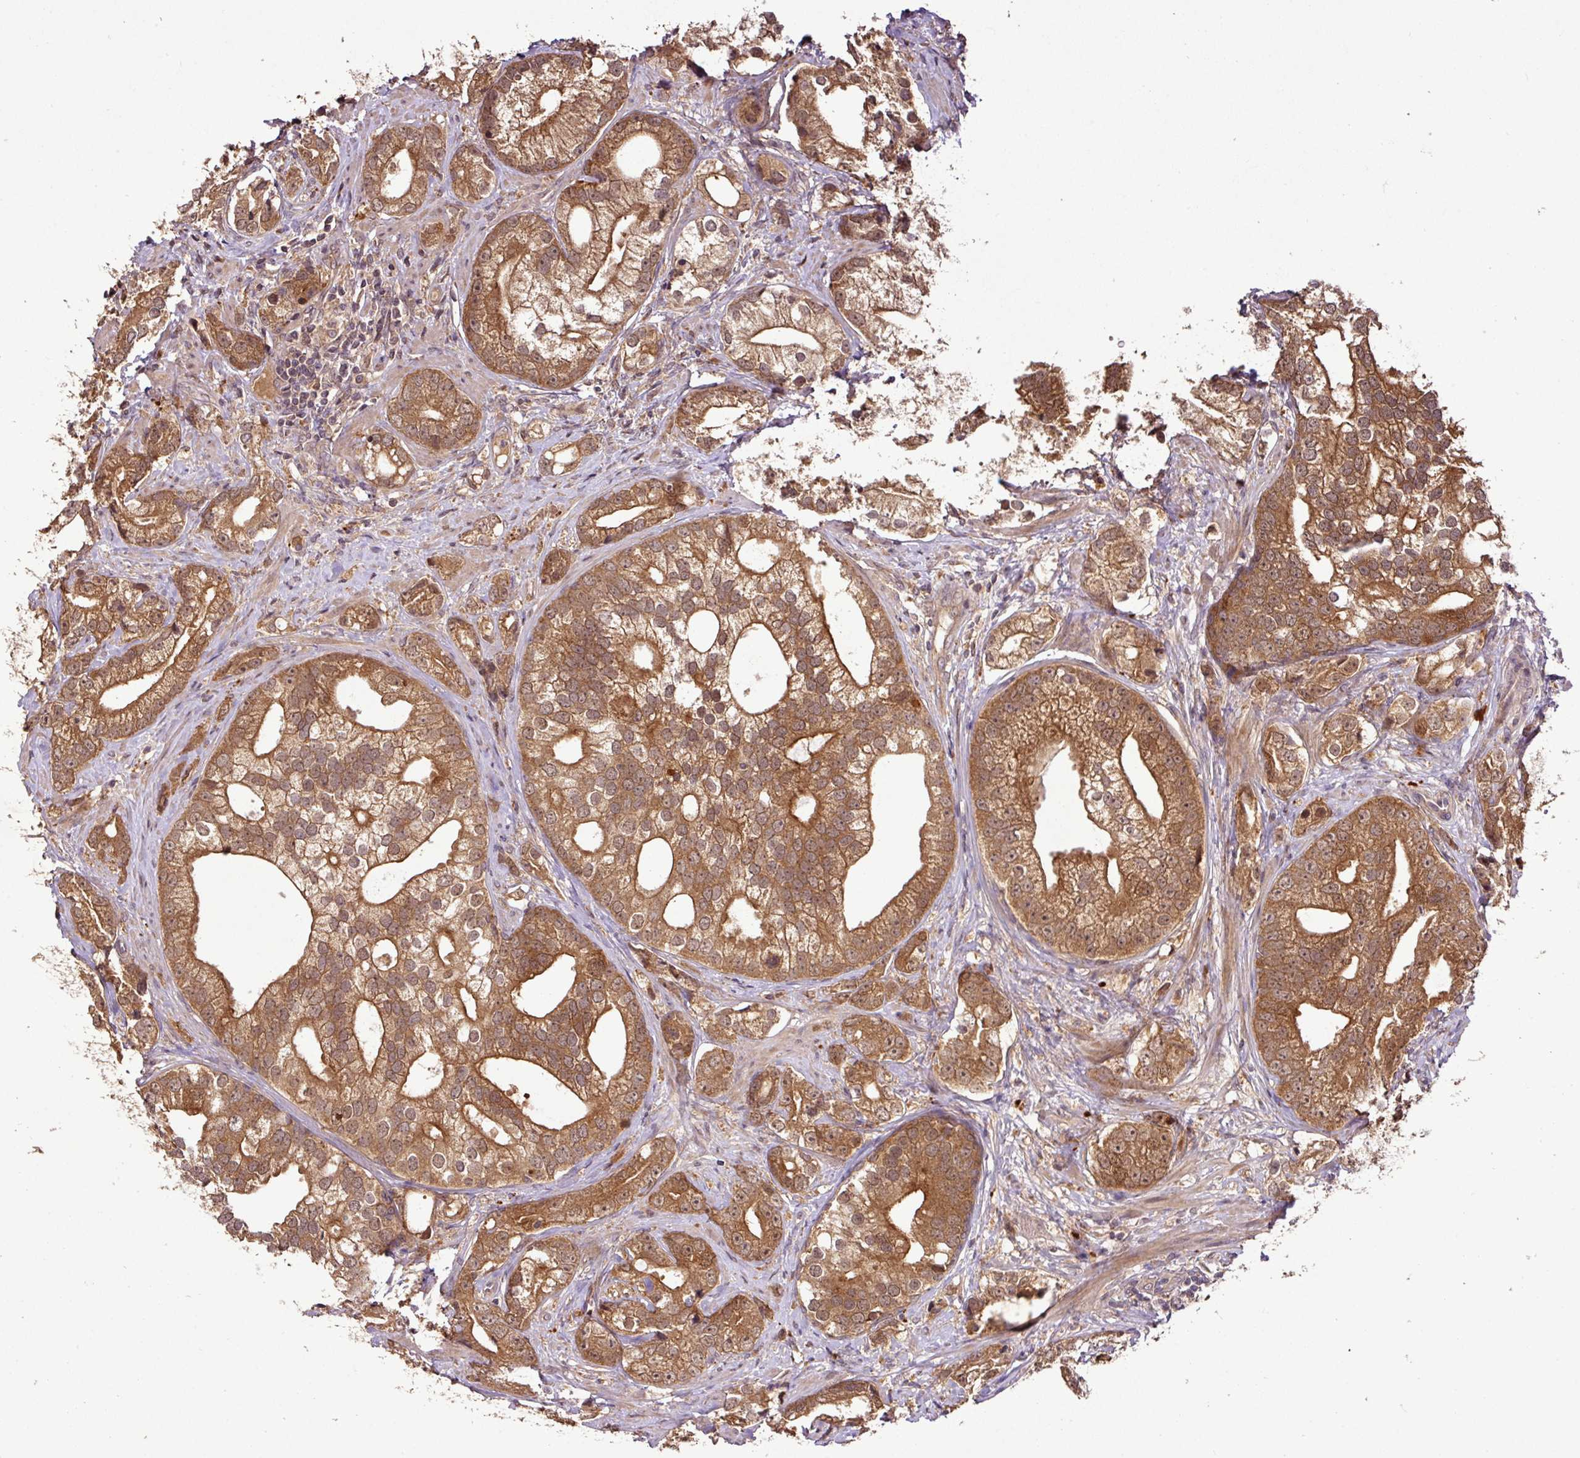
{"staining": {"intensity": "strong", "quantity": ">75%", "location": "cytoplasmic/membranous,nuclear"}, "tissue": "prostate cancer", "cell_type": "Tumor cells", "image_type": "cancer", "snomed": [{"axis": "morphology", "description": "Adenocarcinoma, High grade"}, {"axis": "topography", "description": "Prostate"}], "caption": "Prostate cancer (adenocarcinoma (high-grade)) stained with a protein marker exhibits strong staining in tumor cells.", "gene": "FAIM", "patient": {"sex": "male", "age": 75}}